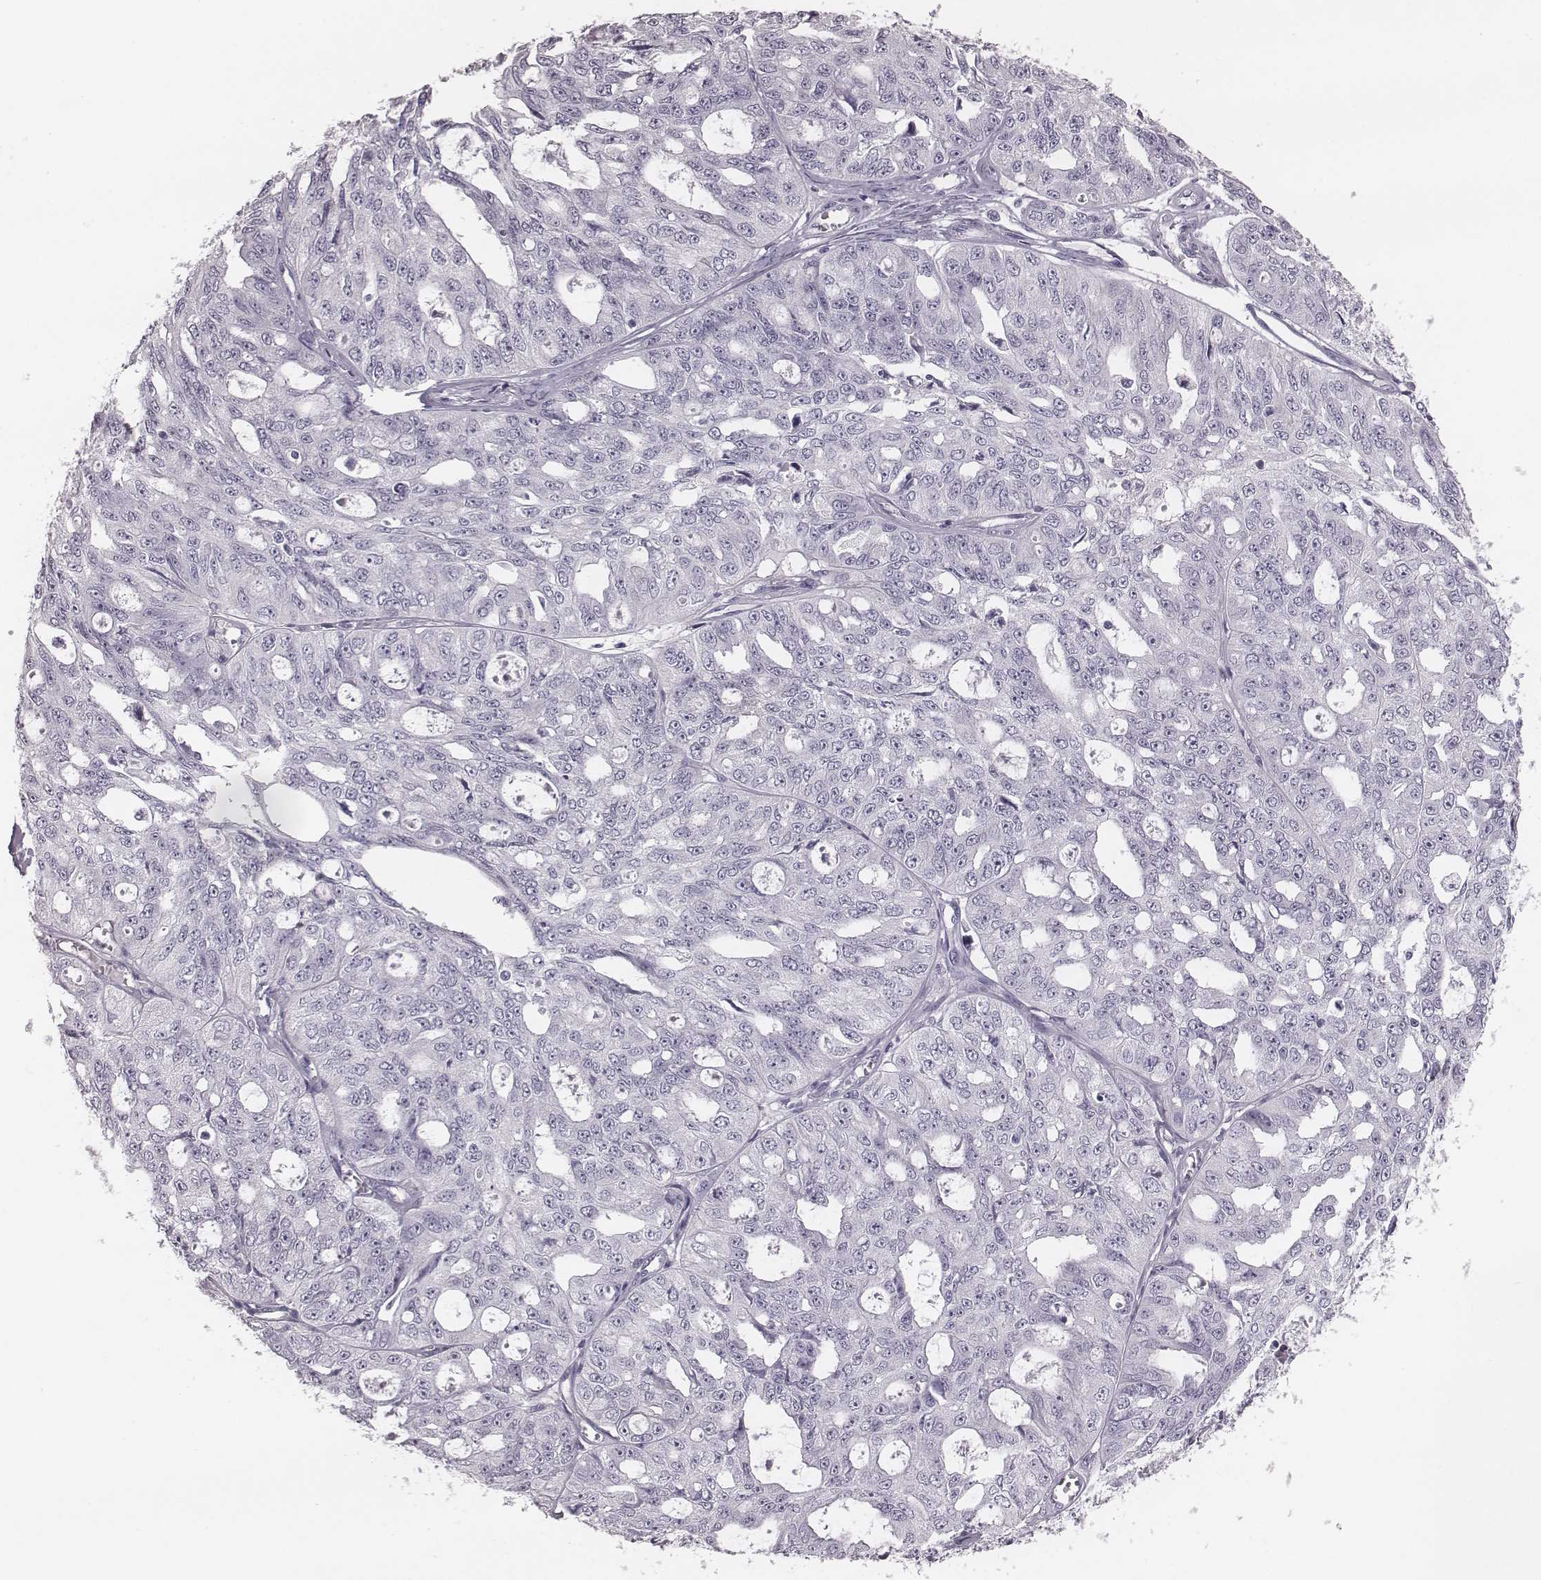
{"staining": {"intensity": "negative", "quantity": "none", "location": "none"}, "tissue": "ovarian cancer", "cell_type": "Tumor cells", "image_type": "cancer", "snomed": [{"axis": "morphology", "description": "Carcinoma, endometroid"}, {"axis": "topography", "description": "Ovary"}], "caption": "Ovarian cancer stained for a protein using immunohistochemistry (IHC) demonstrates no expression tumor cells.", "gene": "KRT74", "patient": {"sex": "female", "age": 65}}